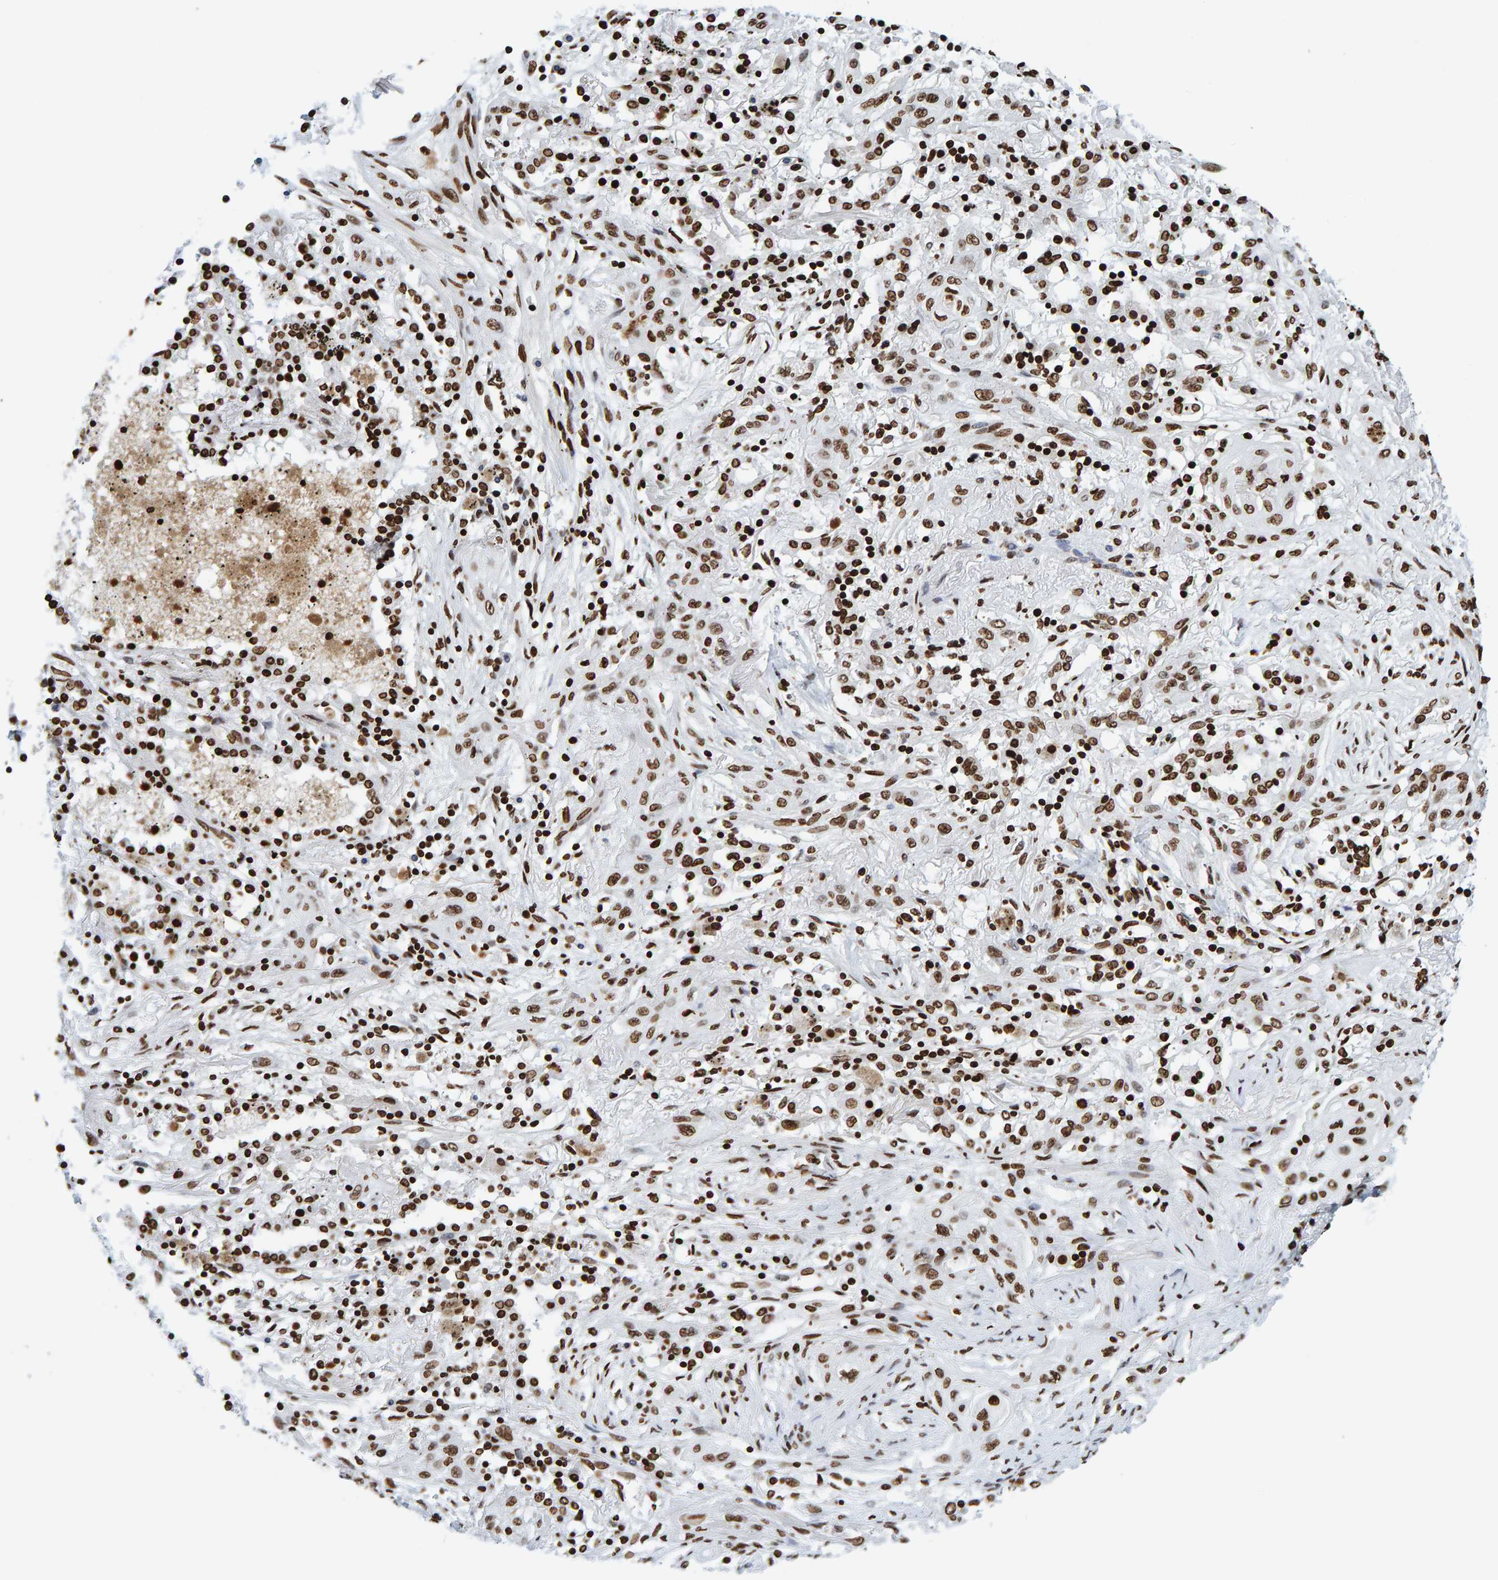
{"staining": {"intensity": "moderate", "quantity": ">75%", "location": "nuclear"}, "tissue": "lung cancer", "cell_type": "Tumor cells", "image_type": "cancer", "snomed": [{"axis": "morphology", "description": "Squamous cell carcinoma, NOS"}, {"axis": "topography", "description": "Lung"}], "caption": "This micrograph displays squamous cell carcinoma (lung) stained with immunohistochemistry (IHC) to label a protein in brown. The nuclear of tumor cells show moderate positivity for the protein. Nuclei are counter-stained blue.", "gene": "BRF2", "patient": {"sex": "female", "age": 47}}